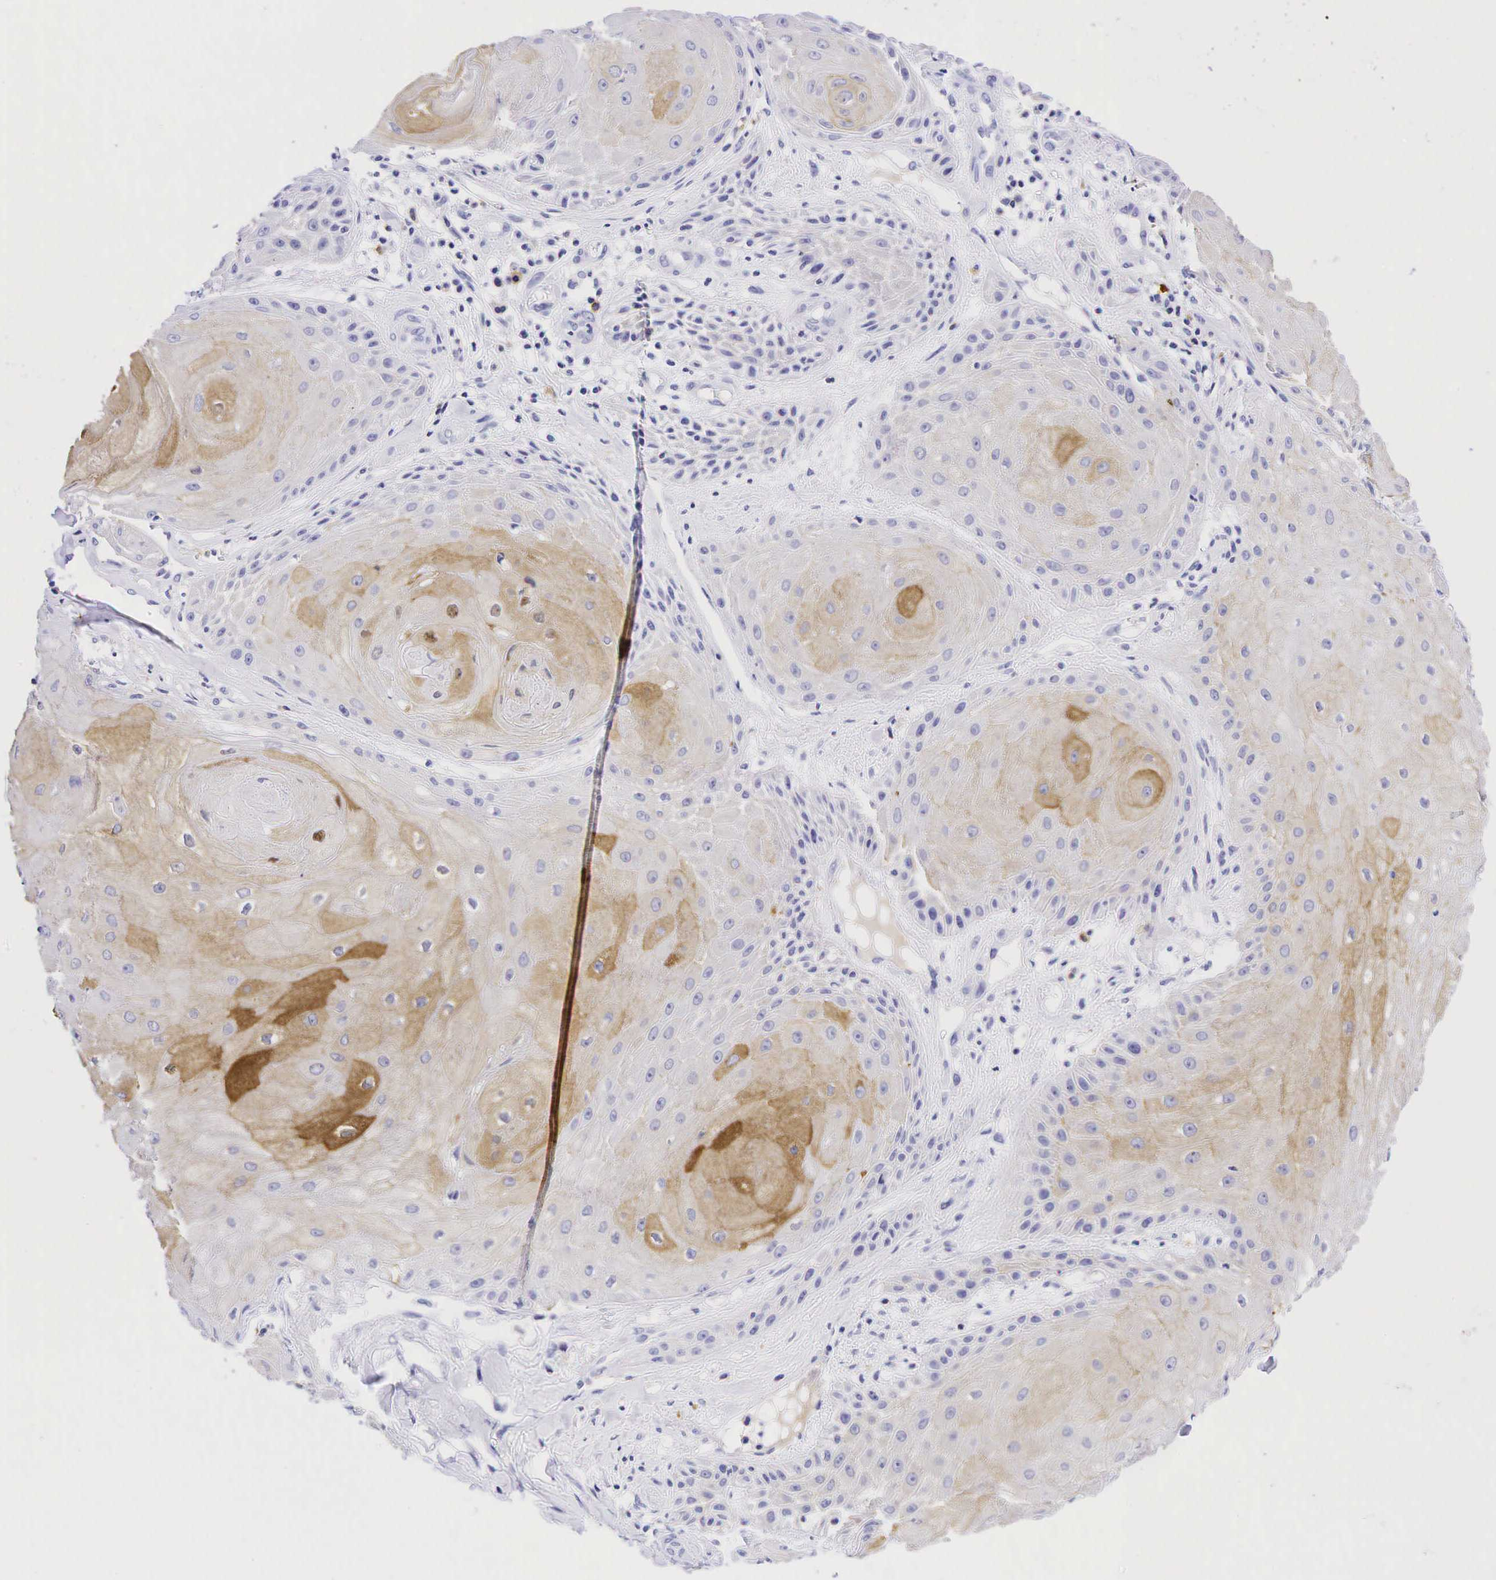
{"staining": {"intensity": "moderate", "quantity": "25%-75%", "location": "cytoplasmic/membranous"}, "tissue": "skin cancer", "cell_type": "Tumor cells", "image_type": "cancer", "snomed": [{"axis": "morphology", "description": "Squamous cell carcinoma, NOS"}, {"axis": "topography", "description": "Skin"}], "caption": "Immunohistochemistry photomicrograph of neoplastic tissue: human skin cancer stained using immunohistochemistry (IHC) reveals medium levels of moderate protein expression localized specifically in the cytoplasmic/membranous of tumor cells, appearing as a cytoplasmic/membranous brown color.", "gene": "TNFRSF8", "patient": {"sex": "male", "age": 57}}